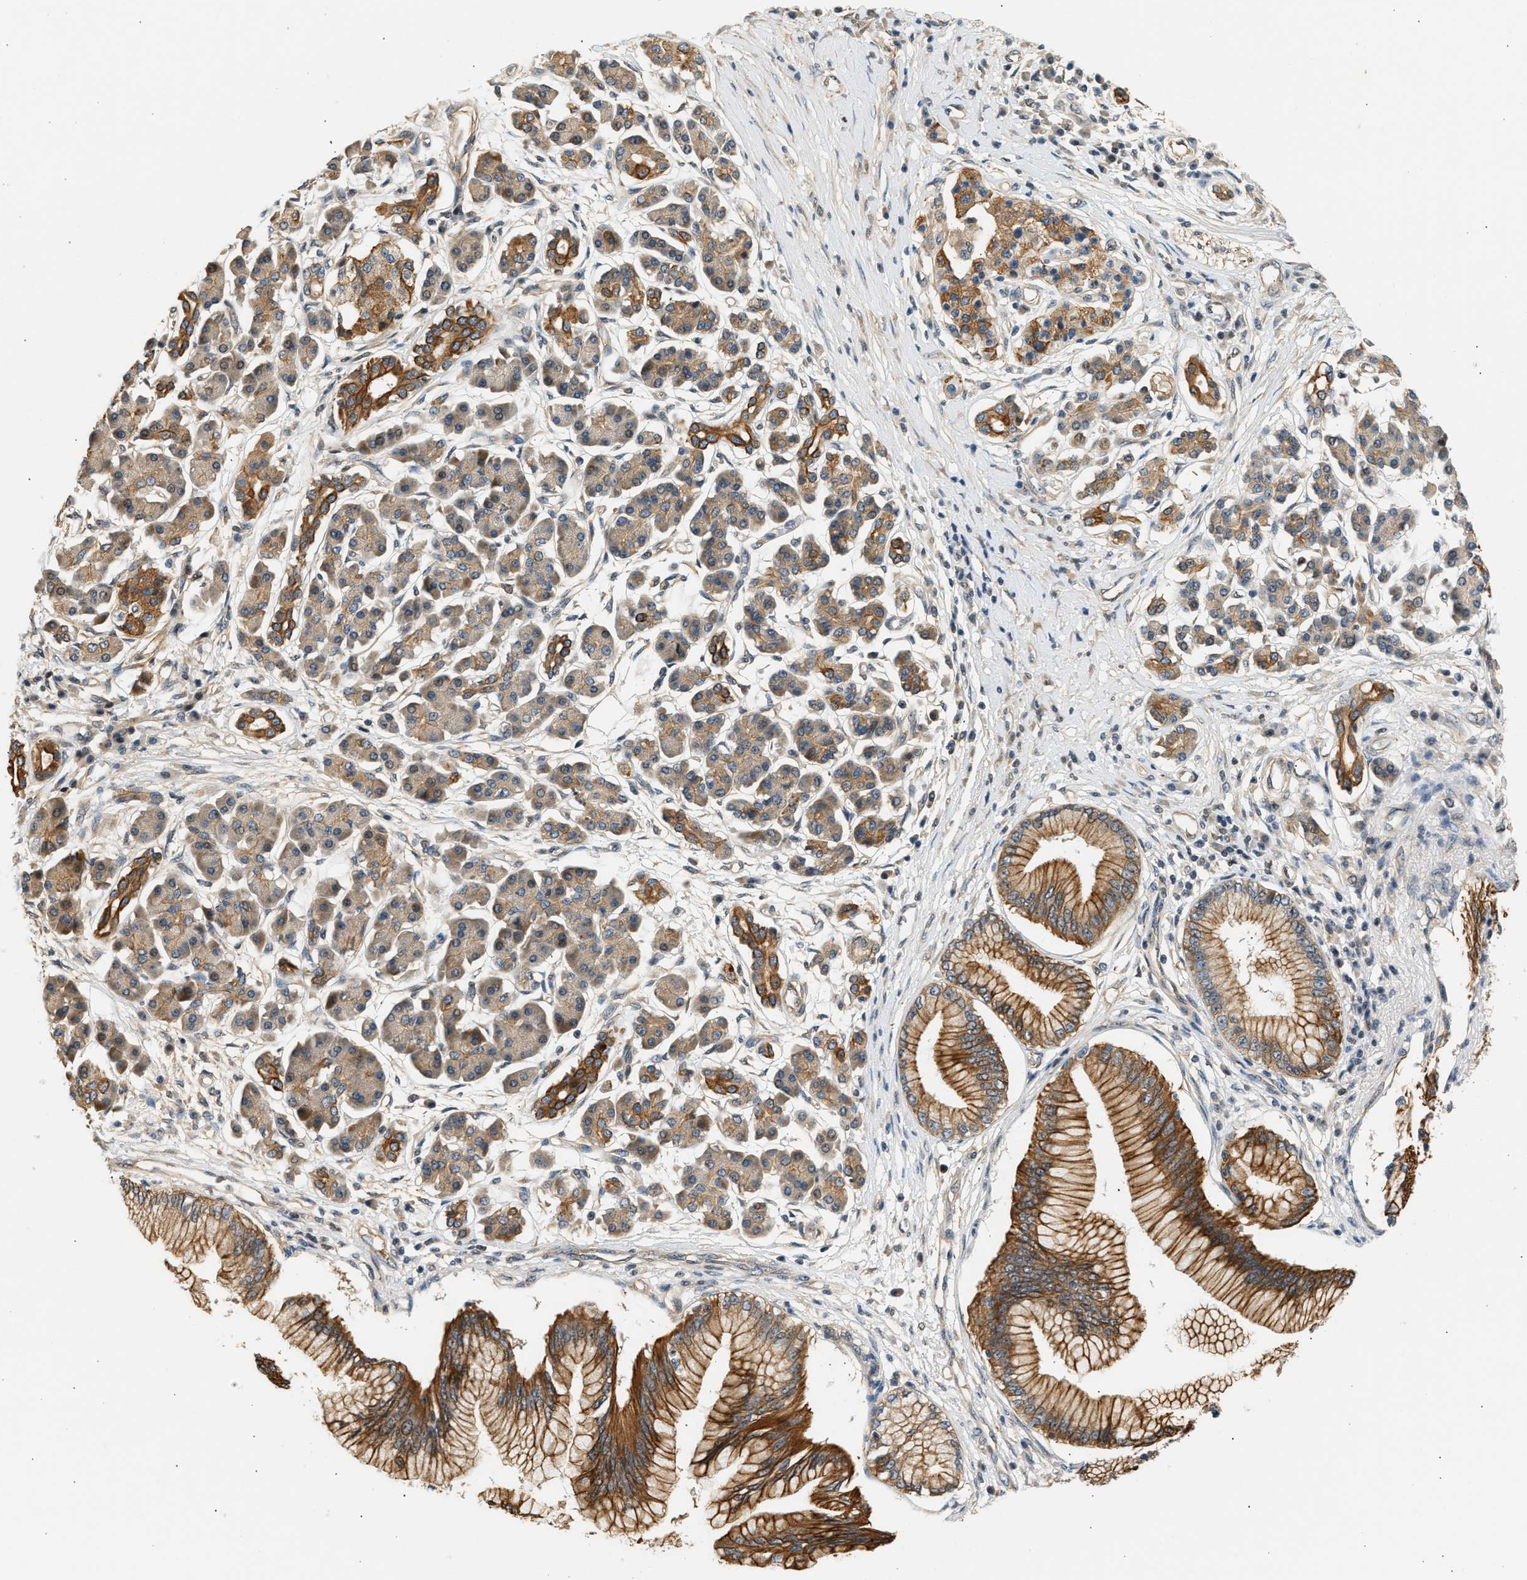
{"staining": {"intensity": "strong", "quantity": ">75%", "location": "cytoplasmic/membranous"}, "tissue": "pancreatic cancer", "cell_type": "Tumor cells", "image_type": "cancer", "snomed": [{"axis": "morphology", "description": "Adenocarcinoma, NOS"}, {"axis": "topography", "description": "Pancreas"}], "caption": "A high amount of strong cytoplasmic/membranous staining is identified in approximately >75% of tumor cells in adenocarcinoma (pancreatic) tissue.", "gene": "WDR31", "patient": {"sex": "male", "age": 77}}